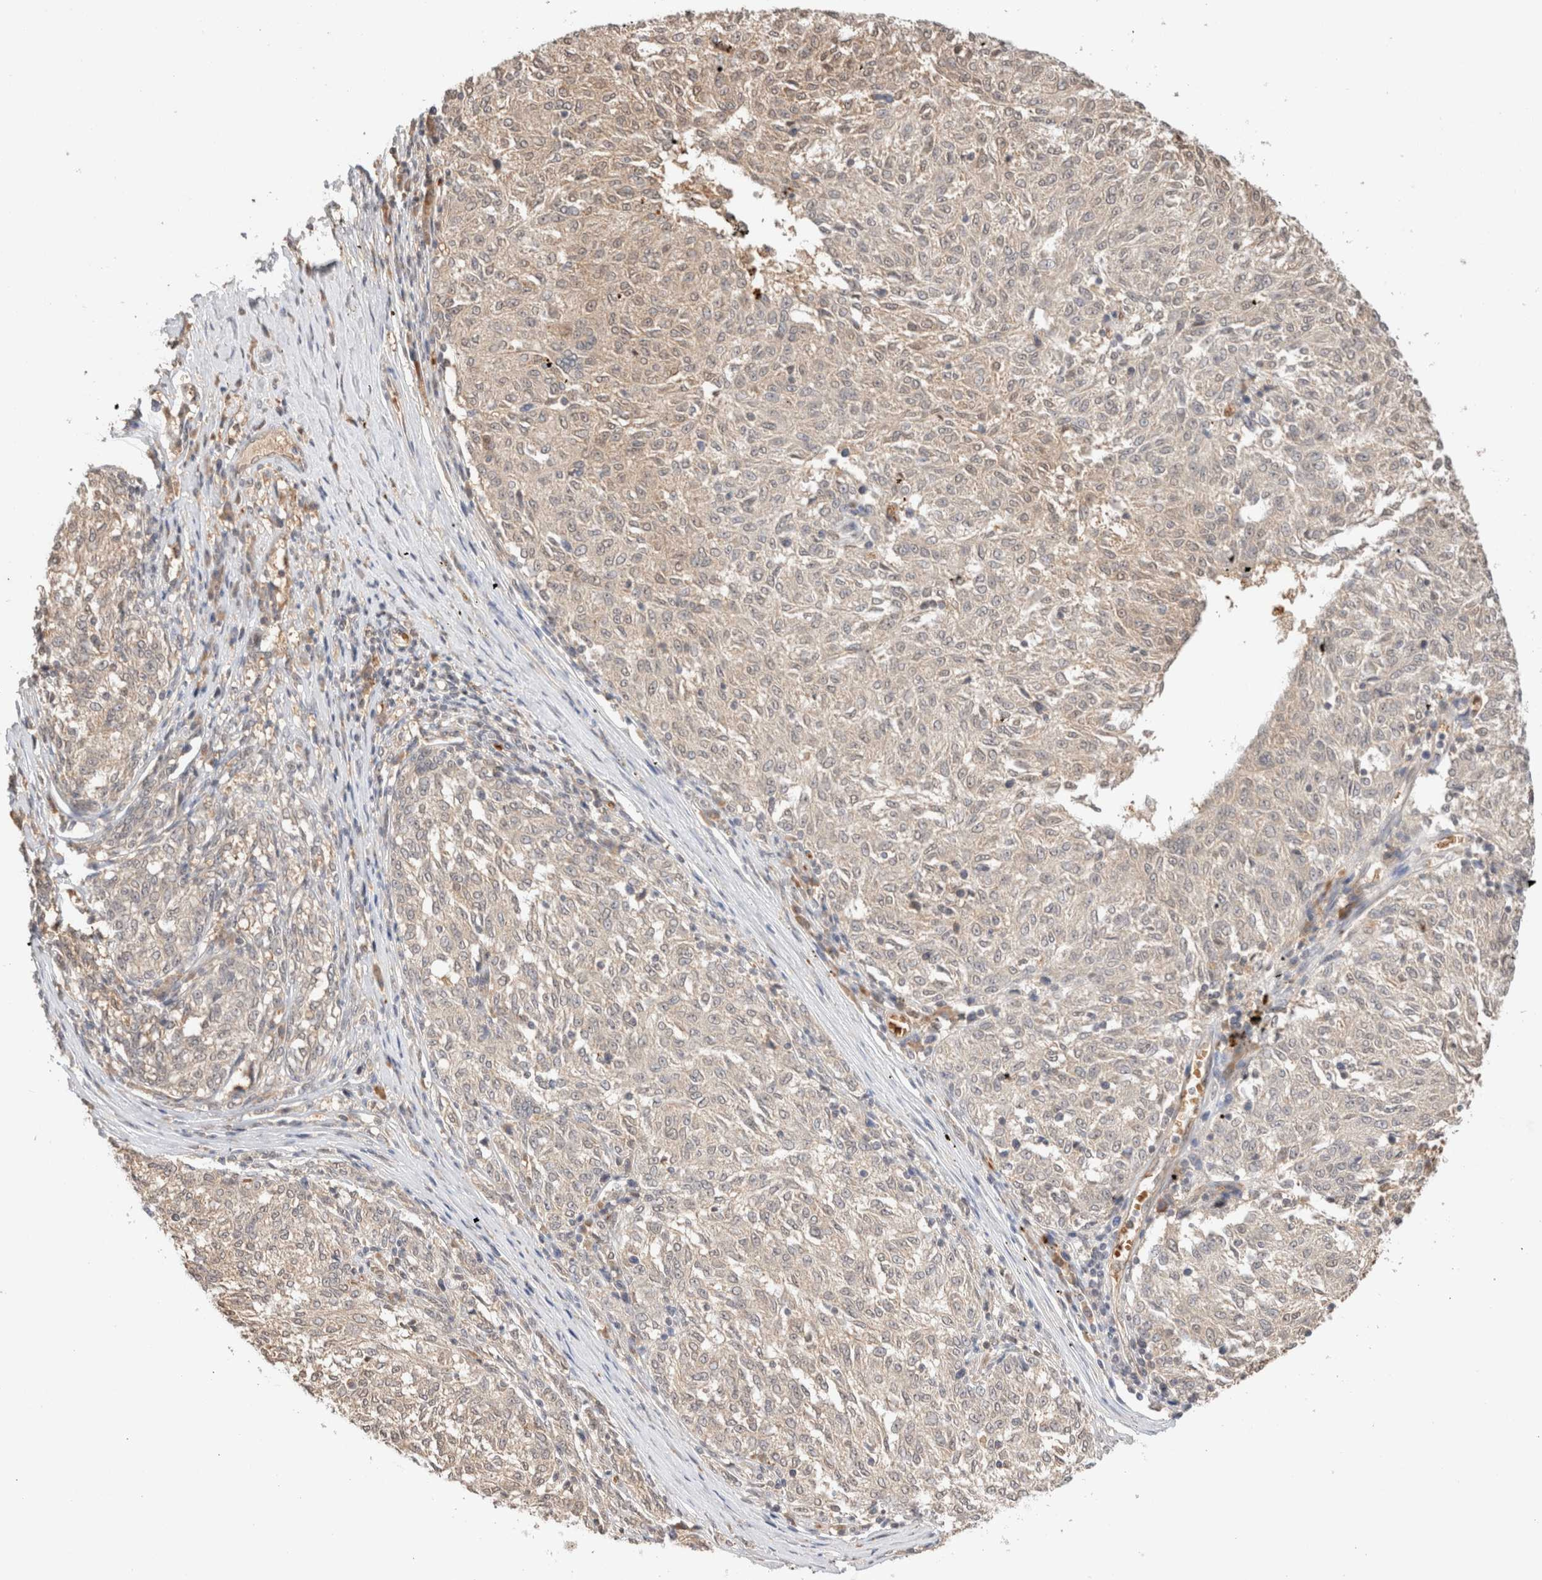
{"staining": {"intensity": "negative", "quantity": "none", "location": "none"}, "tissue": "melanoma", "cell_type": "Tumor cells", "image_type": "cancer", "snomed": [{"axis": "morphology", "description": "Malignant melanoma, NOS"}, {"axis": "topography", "description": "Skin"}], "caption": "Malignant melanoma was stained to show a protein in brown. There is no significant expression in tumor cells.", "gene": "CA13", "patient": {"sex": "female", "age": 72}}